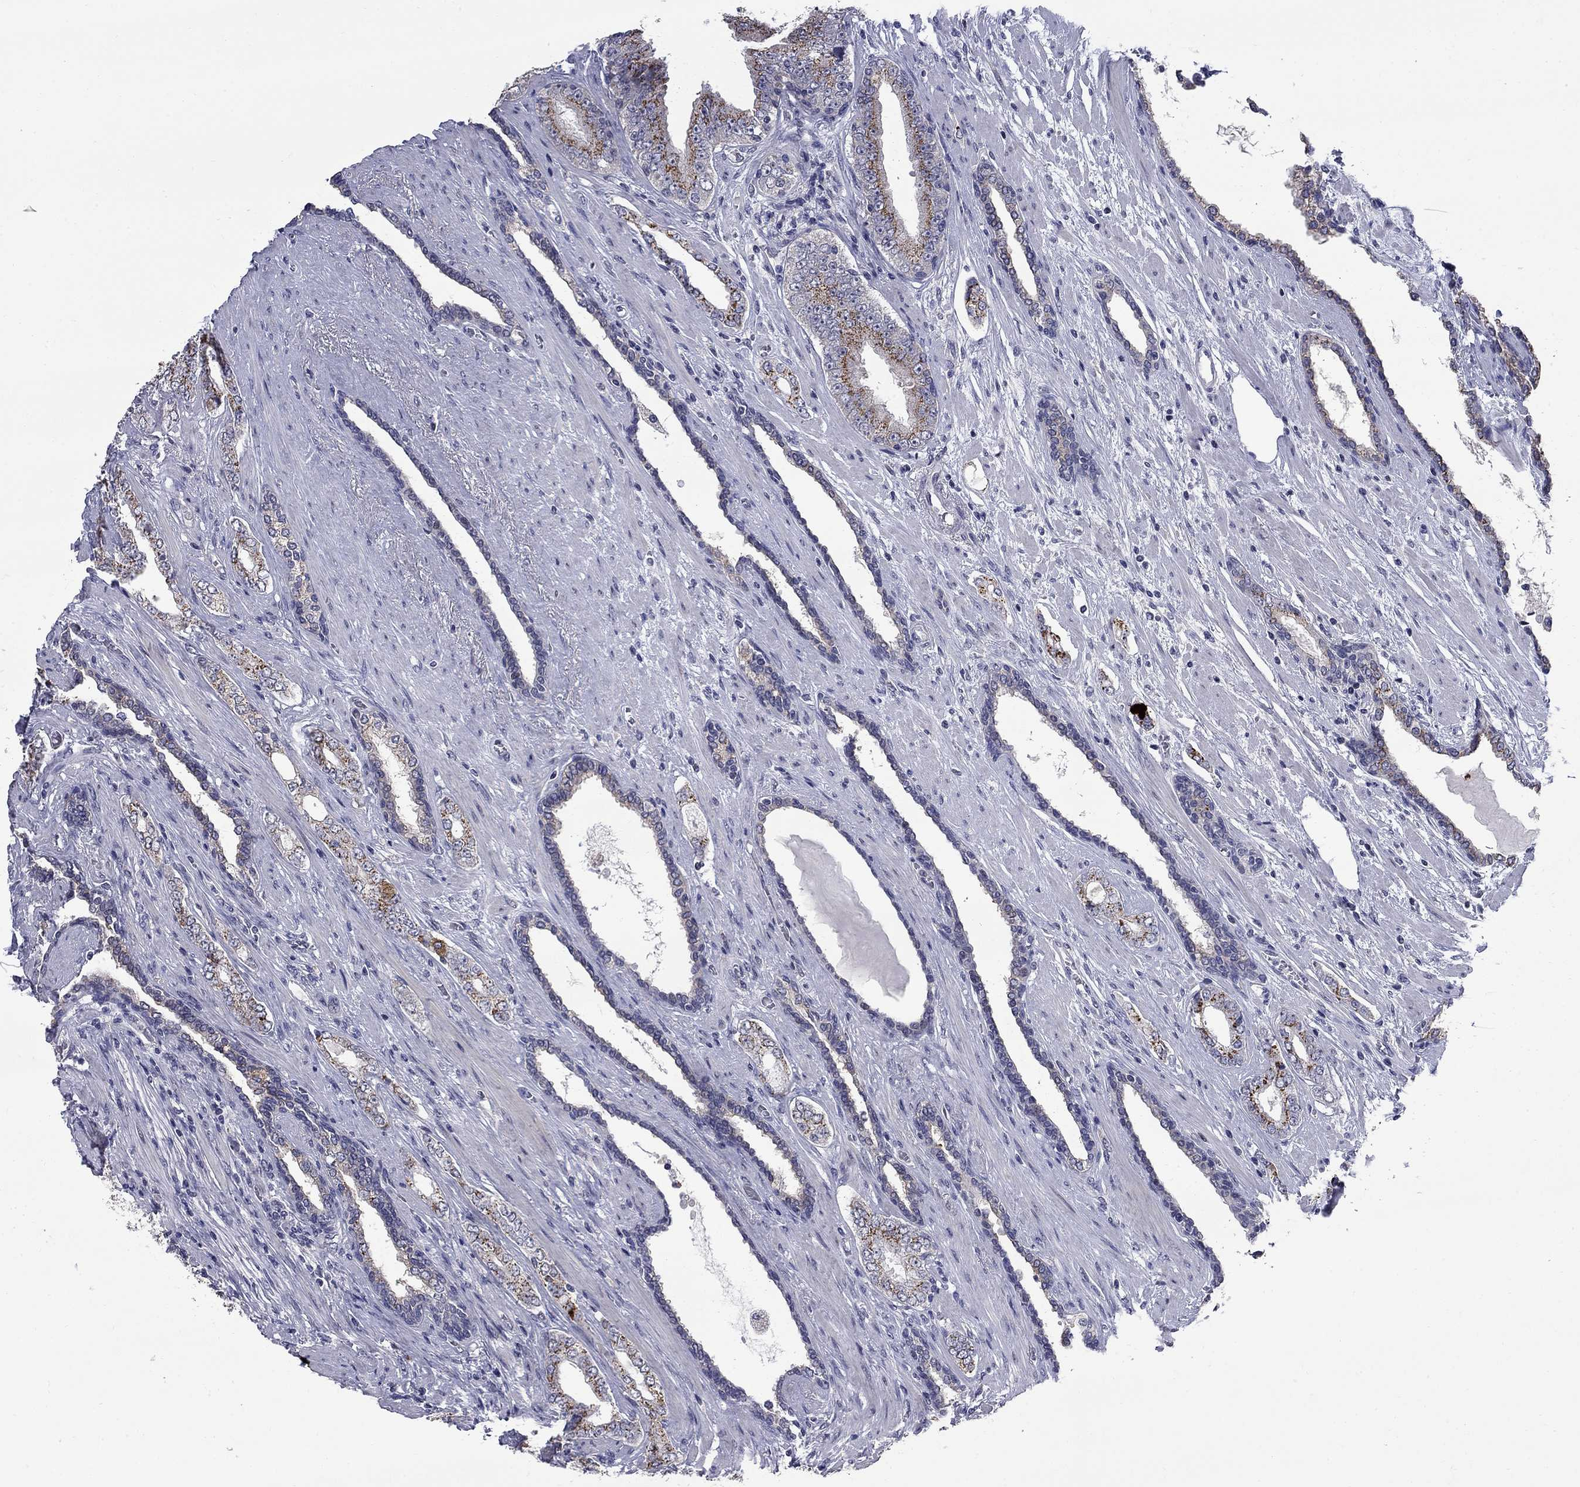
{"staining": {"intensity": "strong", "quantity": ">75%", "location": "cytoplasmic/membranous"}, "tissue": "prostate cancer", "cell_type": "Tumor cells", "image_type": "cancer", "snomed": [{"axis": "morphology", "description": "Adenocarcinoma, Low grade"}, {"axis": "topography", "description": "Prostate and seminal vesicle, NOS"}], "caption": "A micrograph of adenocarcinoma (low-grade) (prostate) stained for a protein demonstrates strong cytoplasmic/membranous brown staining in tumor cells. (DAB IHC with brightfield microscopy, high magnification).", "gene": "HTR4", "patient": {"sex": "male", "age": 61}}